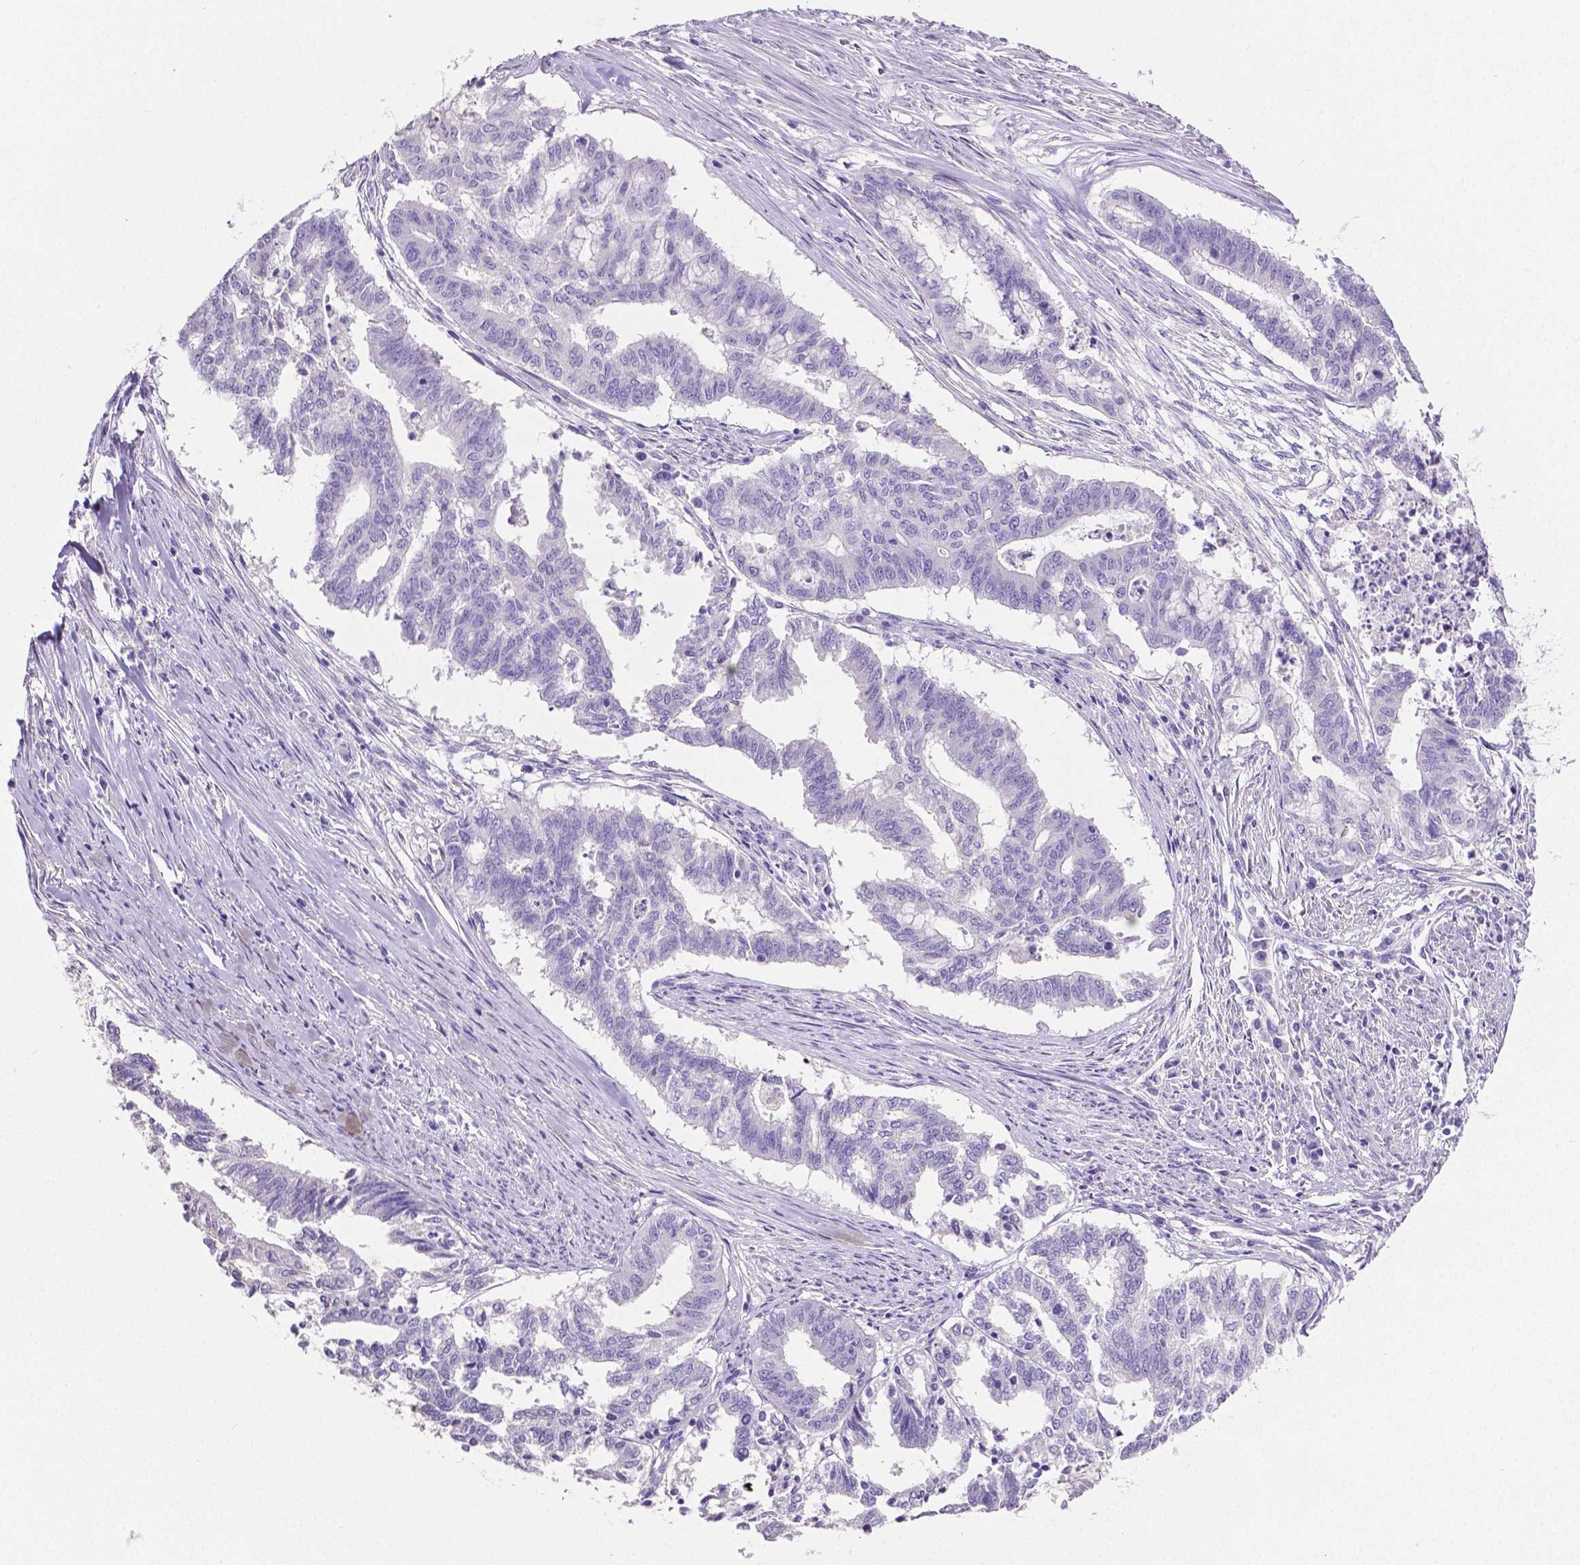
{"staining": {"intensity": "negative", "quantity": "none", "location": "none"}, "tissue": "endometrial cancer", "cell_type": "Tumor cells", "image_type": "cancer", "snomed": [{"axis": "morphology", "description": "Adenocarcinoma, NOS"}, {"axis": "topography", "description": "Endometrium"}], "caption": "This is a image of IHC staining of endometrial cancer, which shows no expression in tumor cells.", "gene": "SLC22A2", "patient": {"sex": "female", "age": 79}}